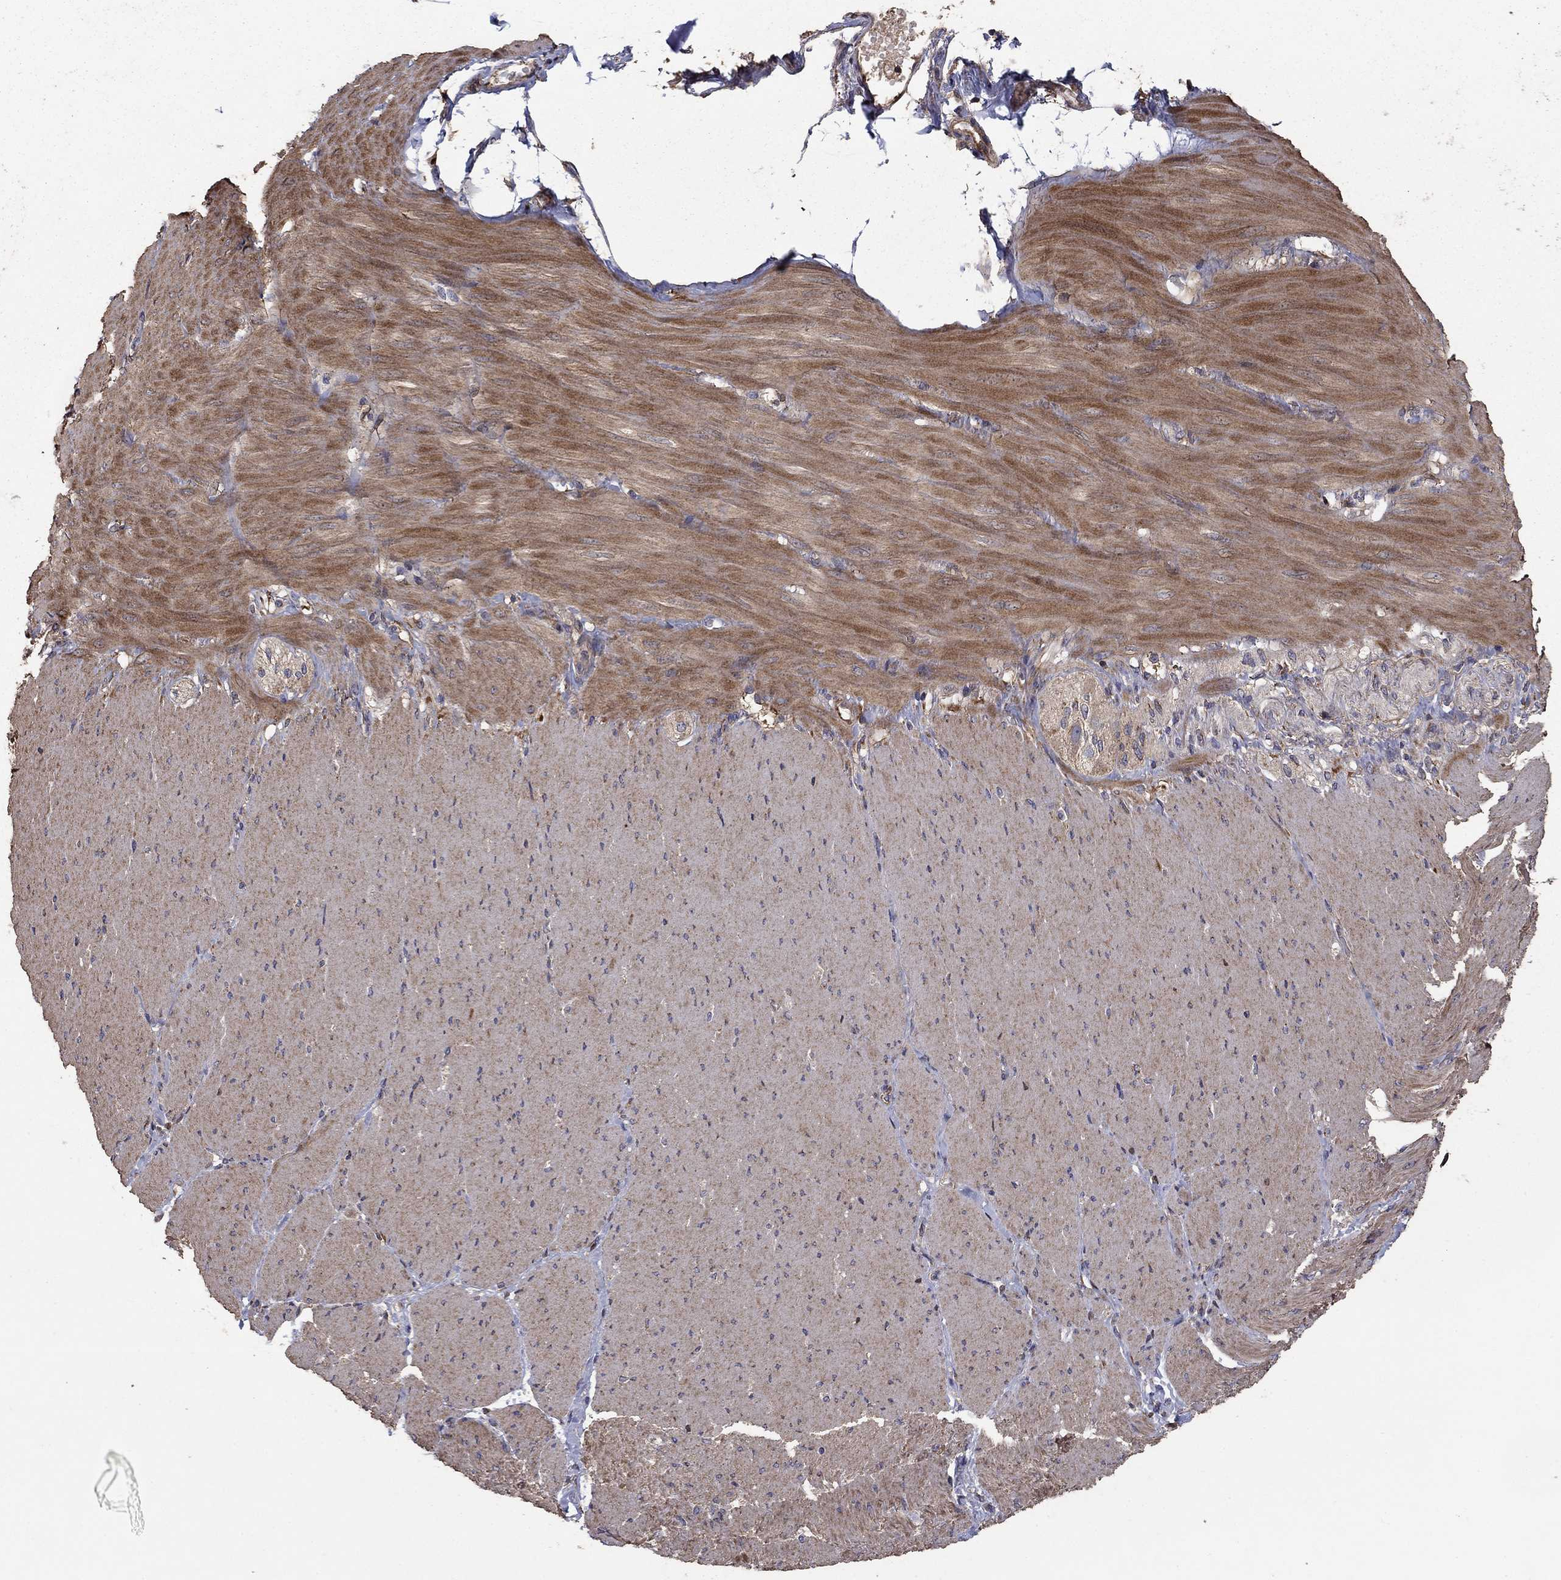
{"staining": {"intensity": "negative", "quantity": "none", "location": "none"}, "tissue": "soft tissue", "cell_type": "Fibroblasts", "image_type": "normal", "snomed": [{"axis": "morphology", "description": "Normal tissue, NOS"}, {"axis": "topography", "description": "Smooth muscle"}, {"axis": "topography", "description": "Duodenum"}, {"axis": "topography", "description": "Peripheral nerve tissue"}], "caption": "IHC micrograph of normal human soft tissue stained for a protein (brown), which reveals no positivity in fibroblasts.", "gene": "FLT4", "patient": {"sex": "female", "age": 61}}